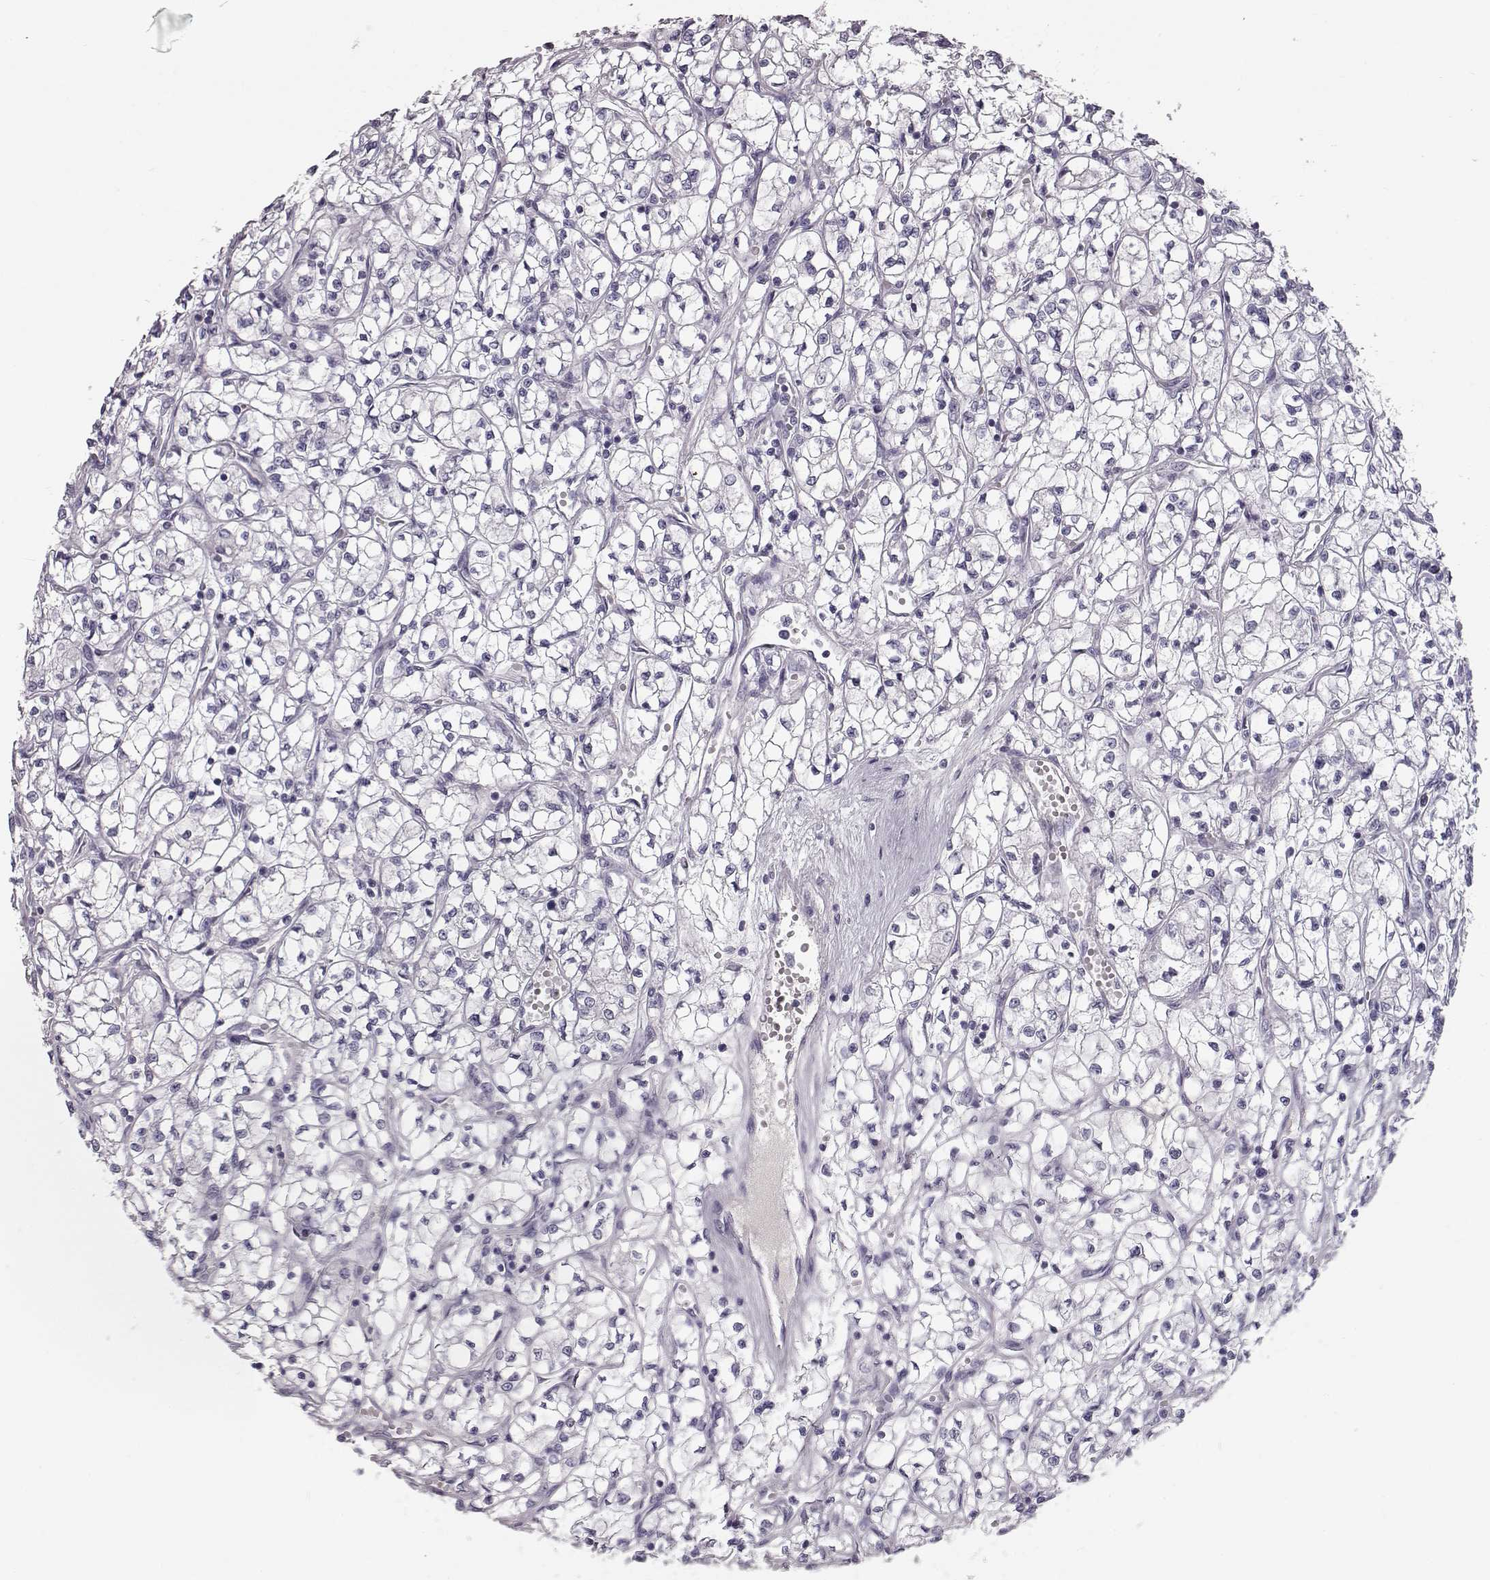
{"staining": {"intensity": "negative", "quantity": "none", "location": "none"}, "tissue": "renal cancer", "cell_type": "Tumor cells", "image_type": "cancer", "snomed": [{"axis": "morphology", "description": "Adenocarcinoma, NOS"}, {"axis": "topography", "description": "Kidney"}], "caption": "Photomicrograph shows no protein staining in tumor cells of renal adenocarcinoma tissue.", "gene": "CCL19", "patient": {"sex": "female", "age": 64}}